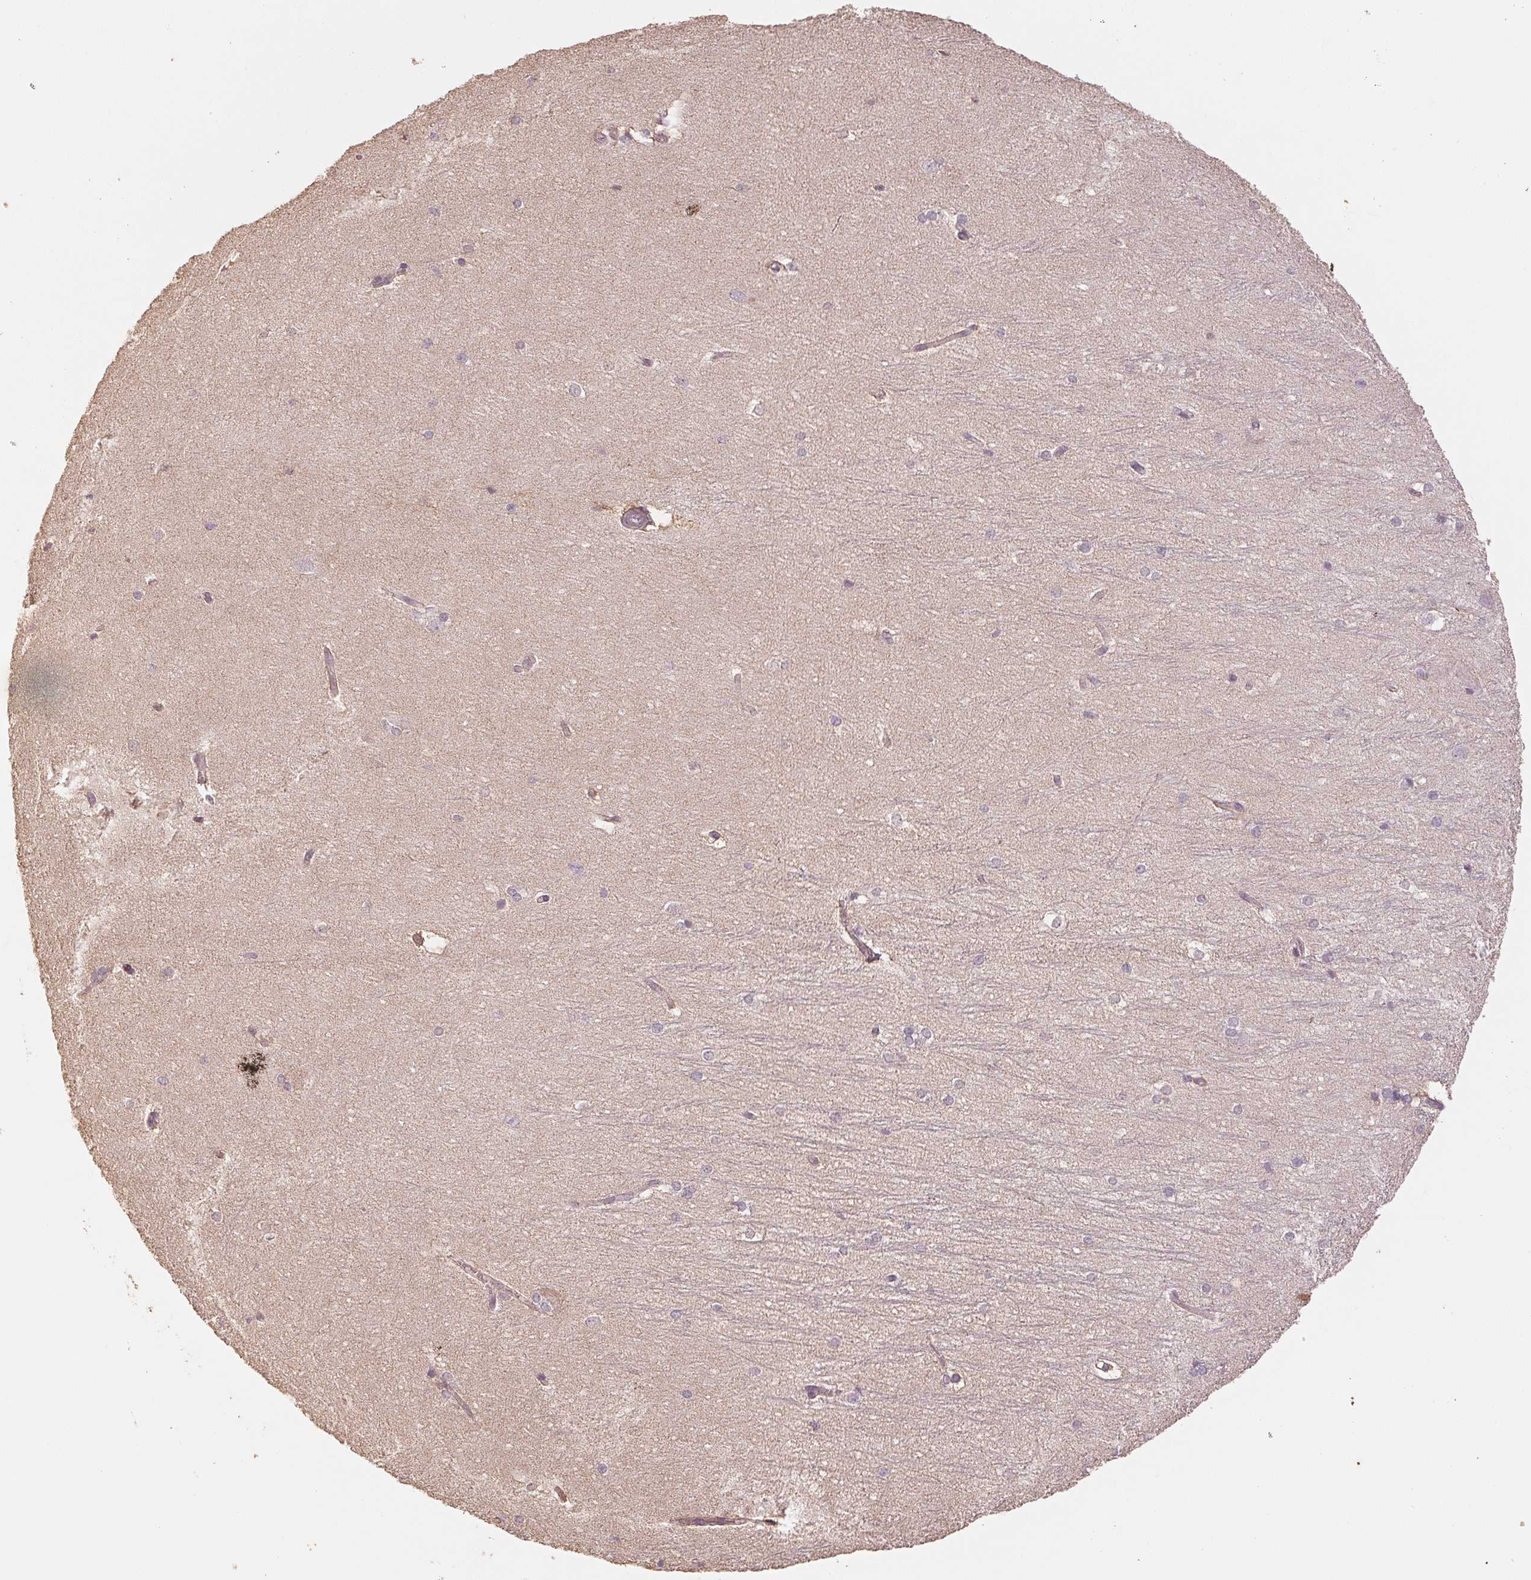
{"staining": {"intensity": "negative", "quantity": "none", "location": "none"}, "tissue": "hippocampus", "cell_type": "Glial cells", "image_type": "normal", "snomed": [{"axis": "morphology", "description": "Normal tissue, NOS"}, {"axis": "topography", "description": "Cerebral cortex"}, {"axis": "topography", "description": "Hippocampus"}], "caption": "This is an IHC photomicrograph of normal hippocampus. There is no positivity in glial cells.", "gene": "COX14", "patient": {"sex": "female", "age": 19}}